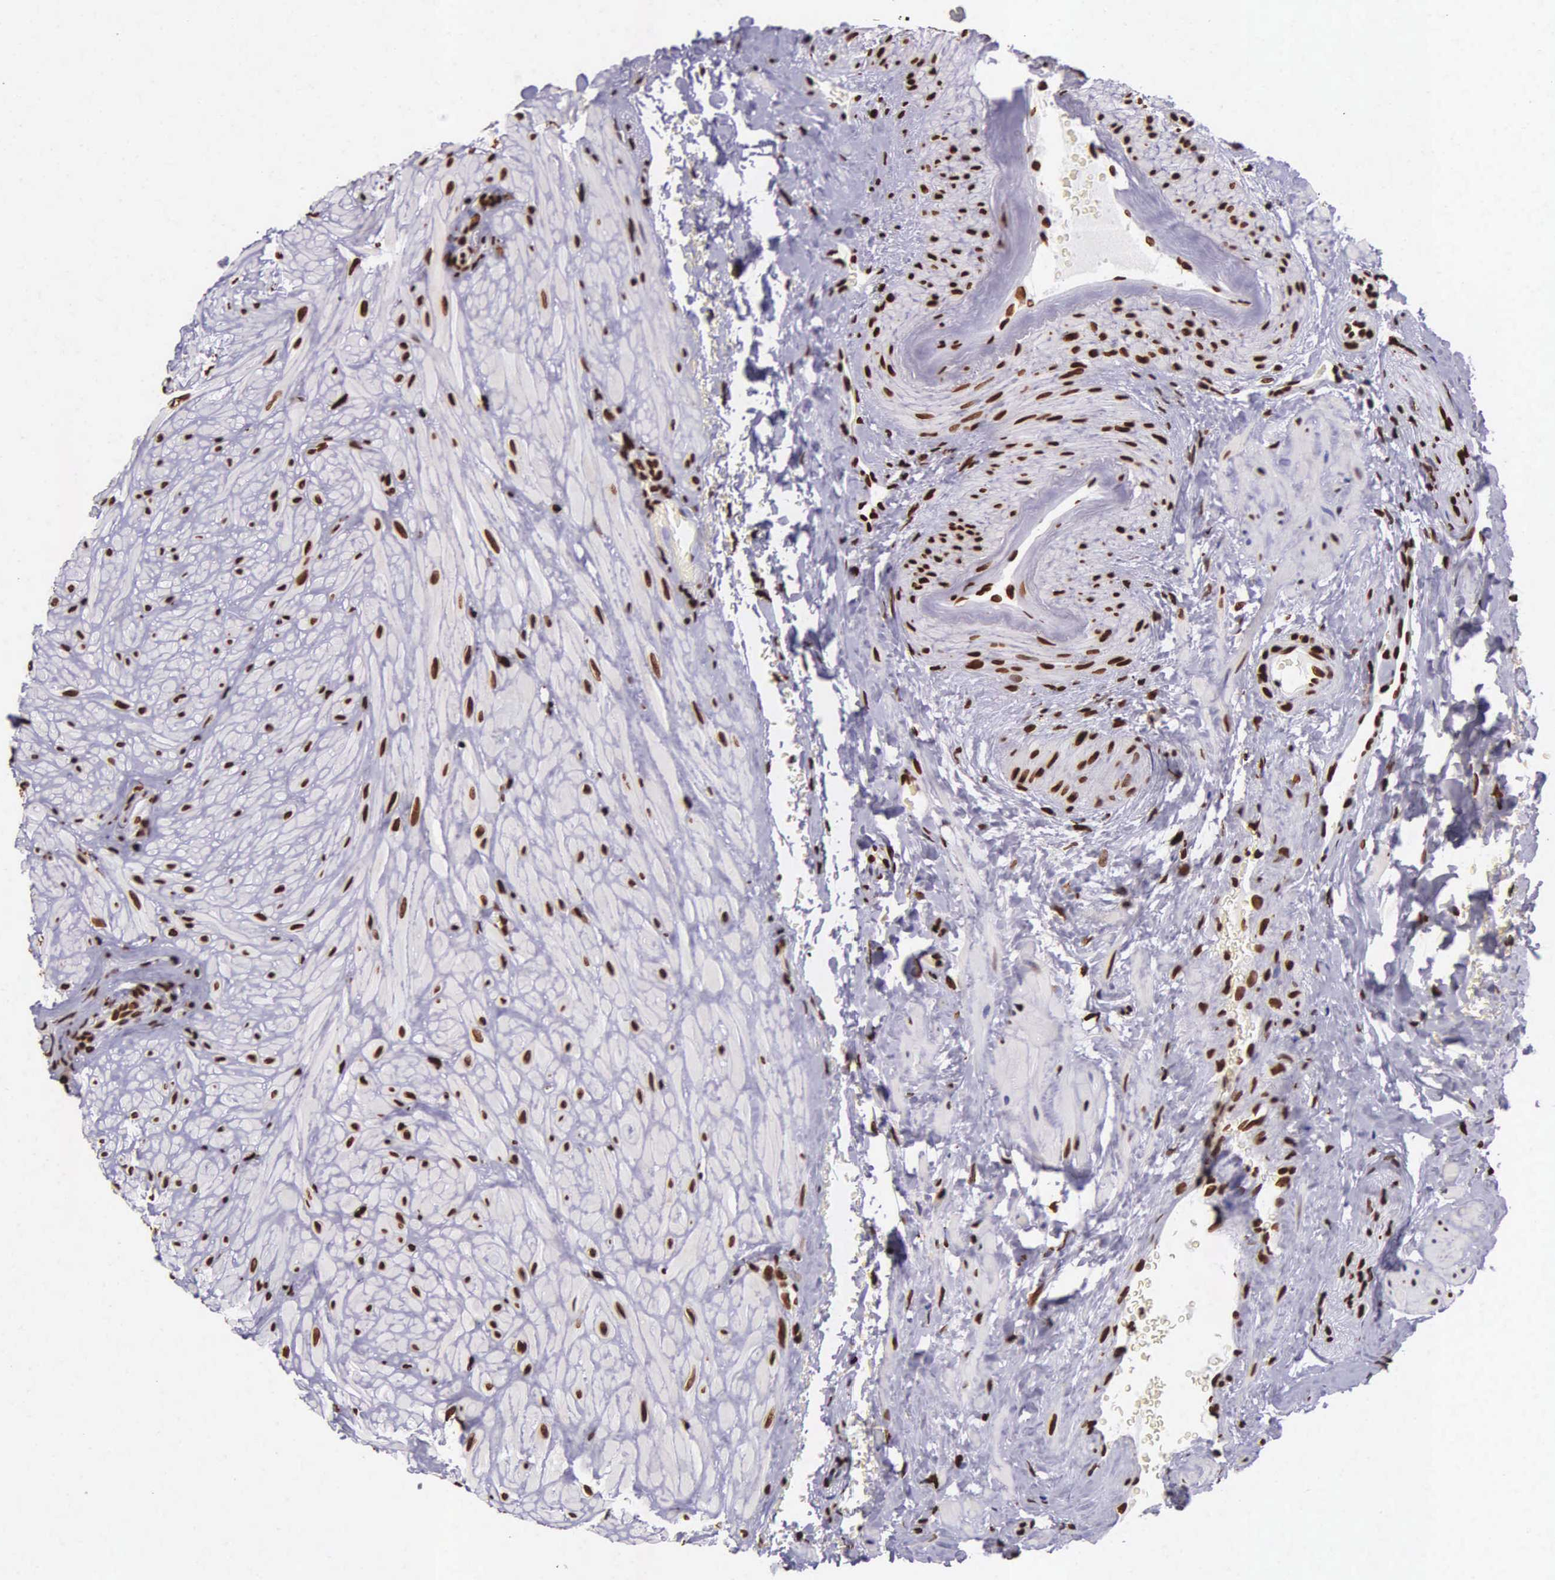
{"staining": {"intensity": "strong", "quantity": ">75%", "location": "nuclear"}, "tissue": "seminal vesicle", "cell_type": "Glandular cells", "image_type": "normal", "snomed": [{"axis": "morphology", "description": "Normal tissue, NOS"}, {"axis": "topography", "description": "Seminal veicle"}], "caption": "Glandular cells display strong nuclear expression in about >75% of cells in normal seminal vesicle.", "gene": "H1", "patient": {"sex": "male", "age": 69}}